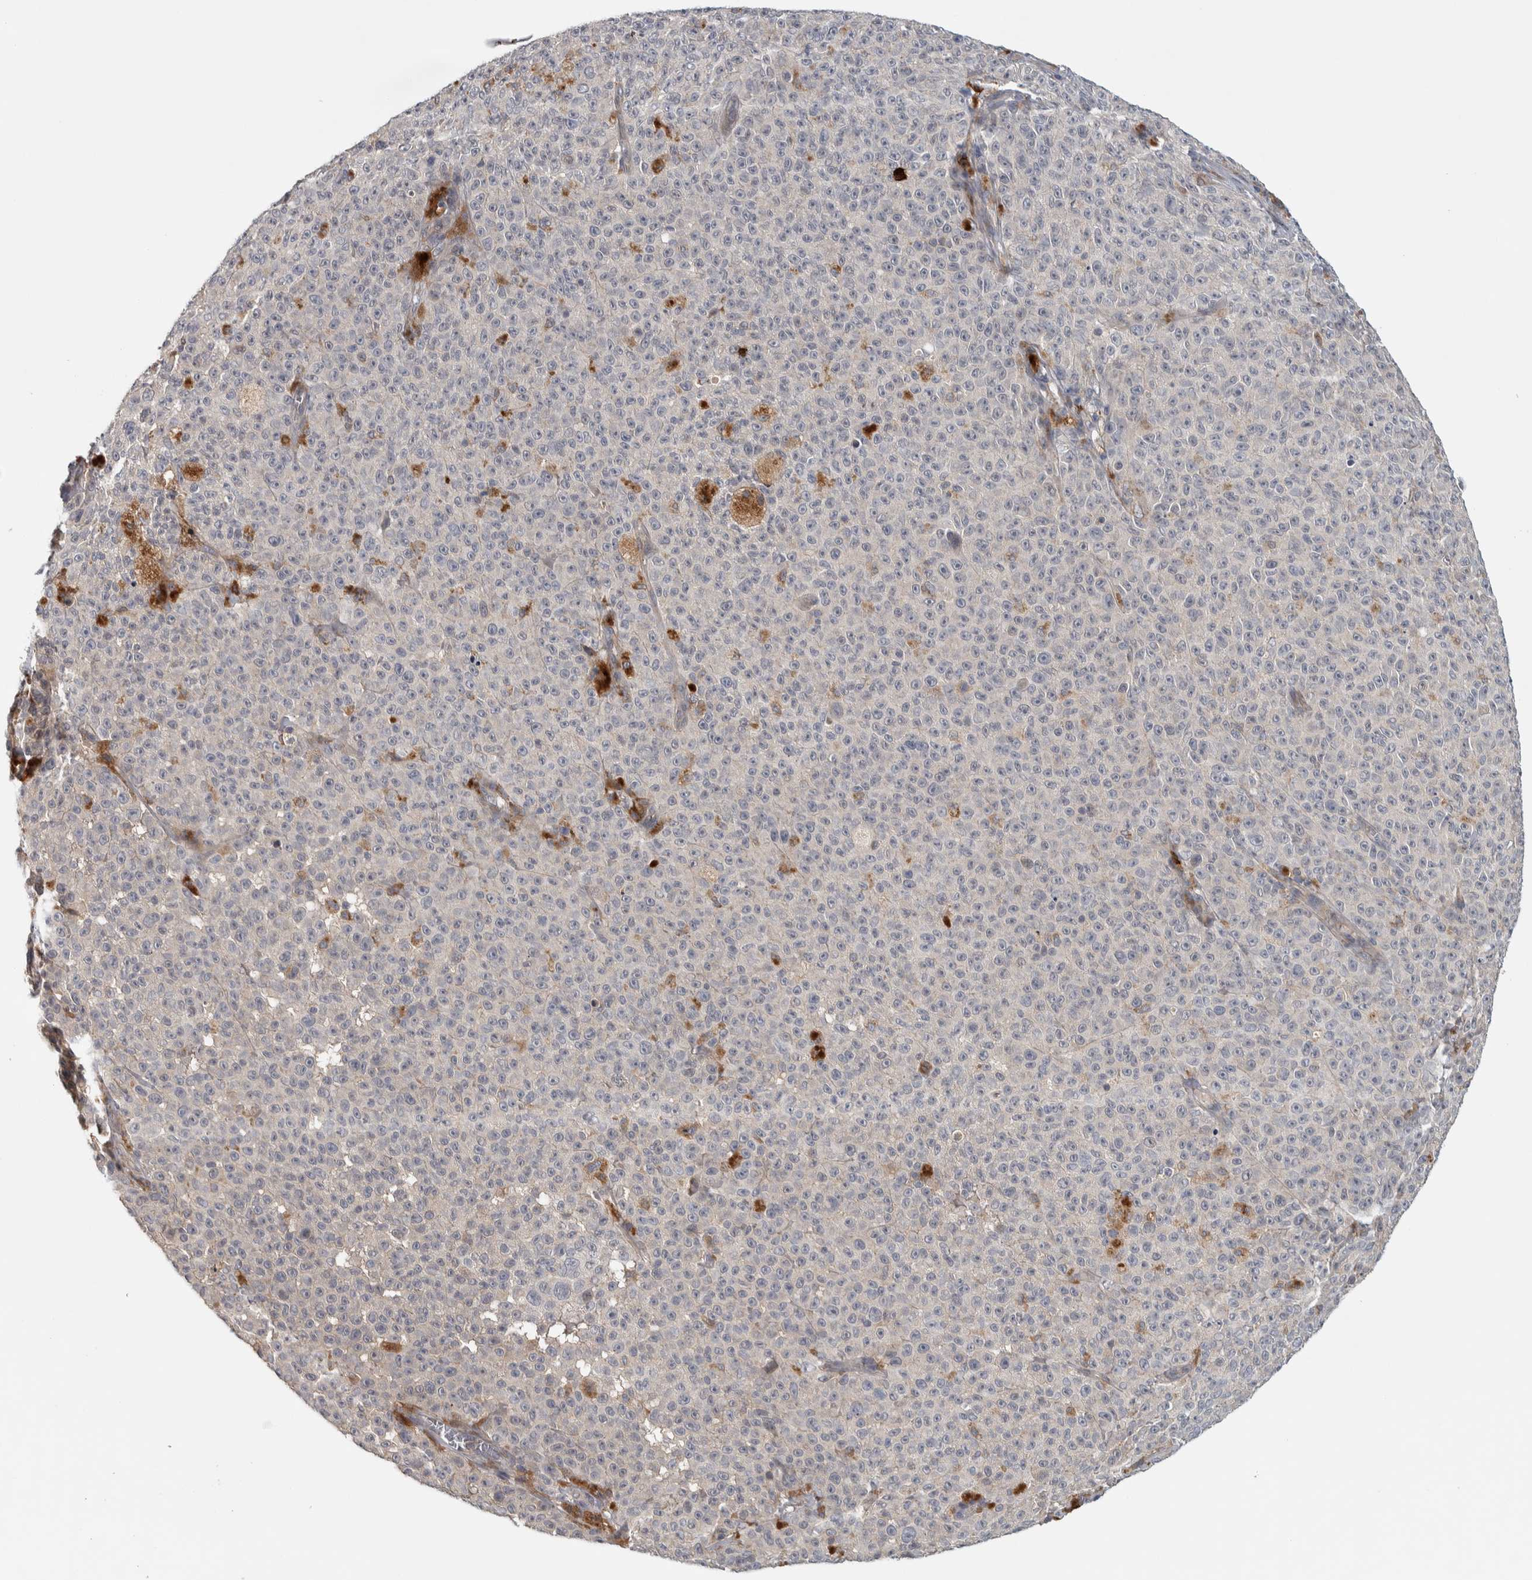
{"staining": {"intensity": "negative", "quantity": "none", "location": "none"}, "tissue": "melanoma", "cell_type": "Tumor cells", "image_type": "cancer", "snomed": [{"axis": "morphology", "description": "Malignant melanoma, NOS"}, {"axis": "topography", "description": "Skin"}], "caption": "Protein analysis of malignant melanoma shows no significant expression in tumor cells.", "gene": "ADPRM", "patient": {"sex": "female", "age": 82}}